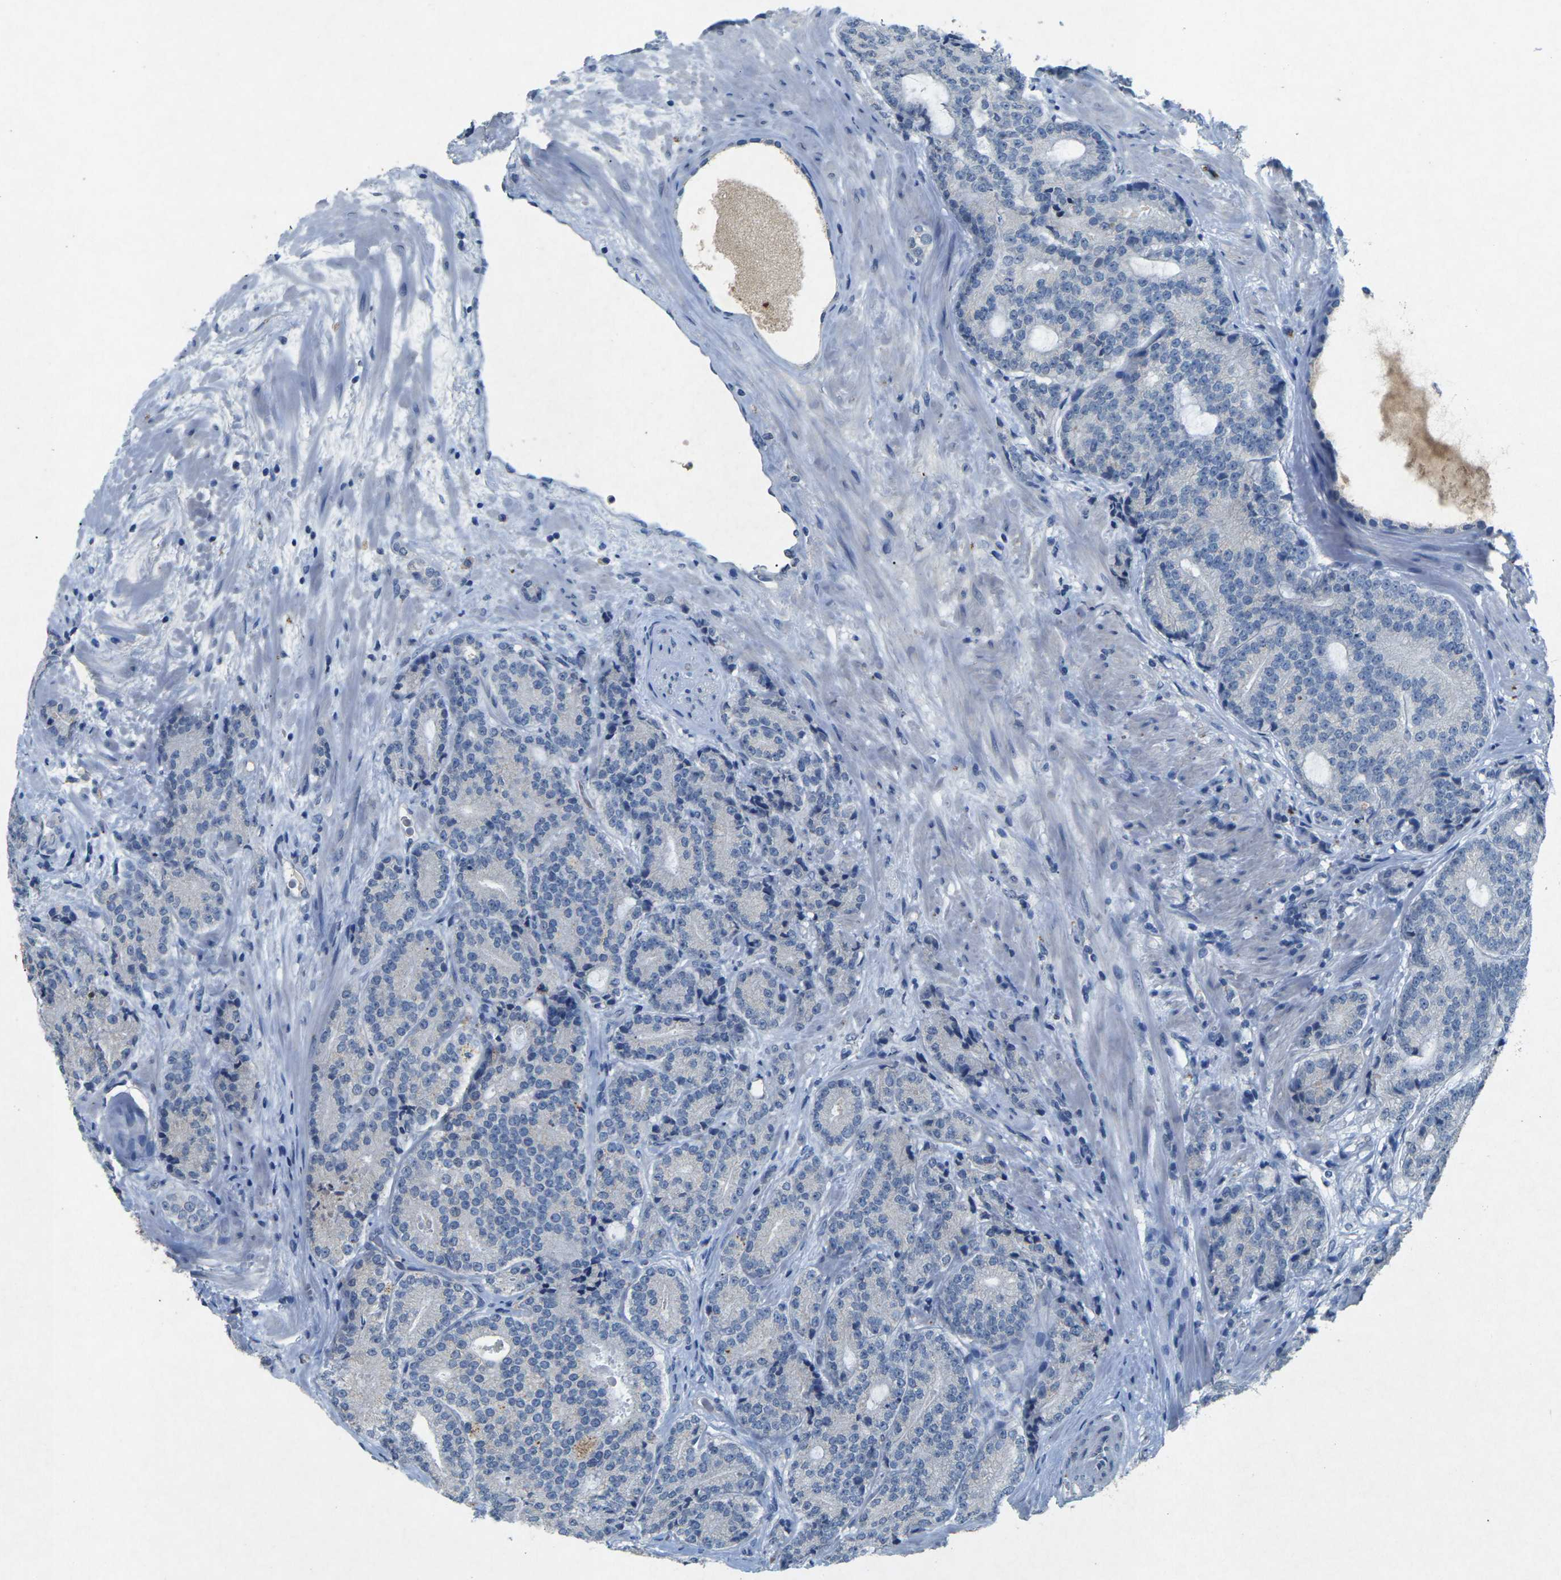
{"staining": {"intensity": "negative", "quantity": "none", "location": "none"}, "tissue": "prostate cancer", "cell_type": "Tumor cells", "image_type": "cancer", "snomed": [{"axis": "morphology", "description": "Adenocarcinoma, High grade"}, {"axis": "topography", "description": "Prostate"}], "caption": "Human prostate cancer (adenocarcinoma (high-grade)) stained for a protein using immunohistochemistry (IHC) demonstrates no expression in tumor cells.", "gene": "PLG", "patient": {"sex": "male", "age": 61}}